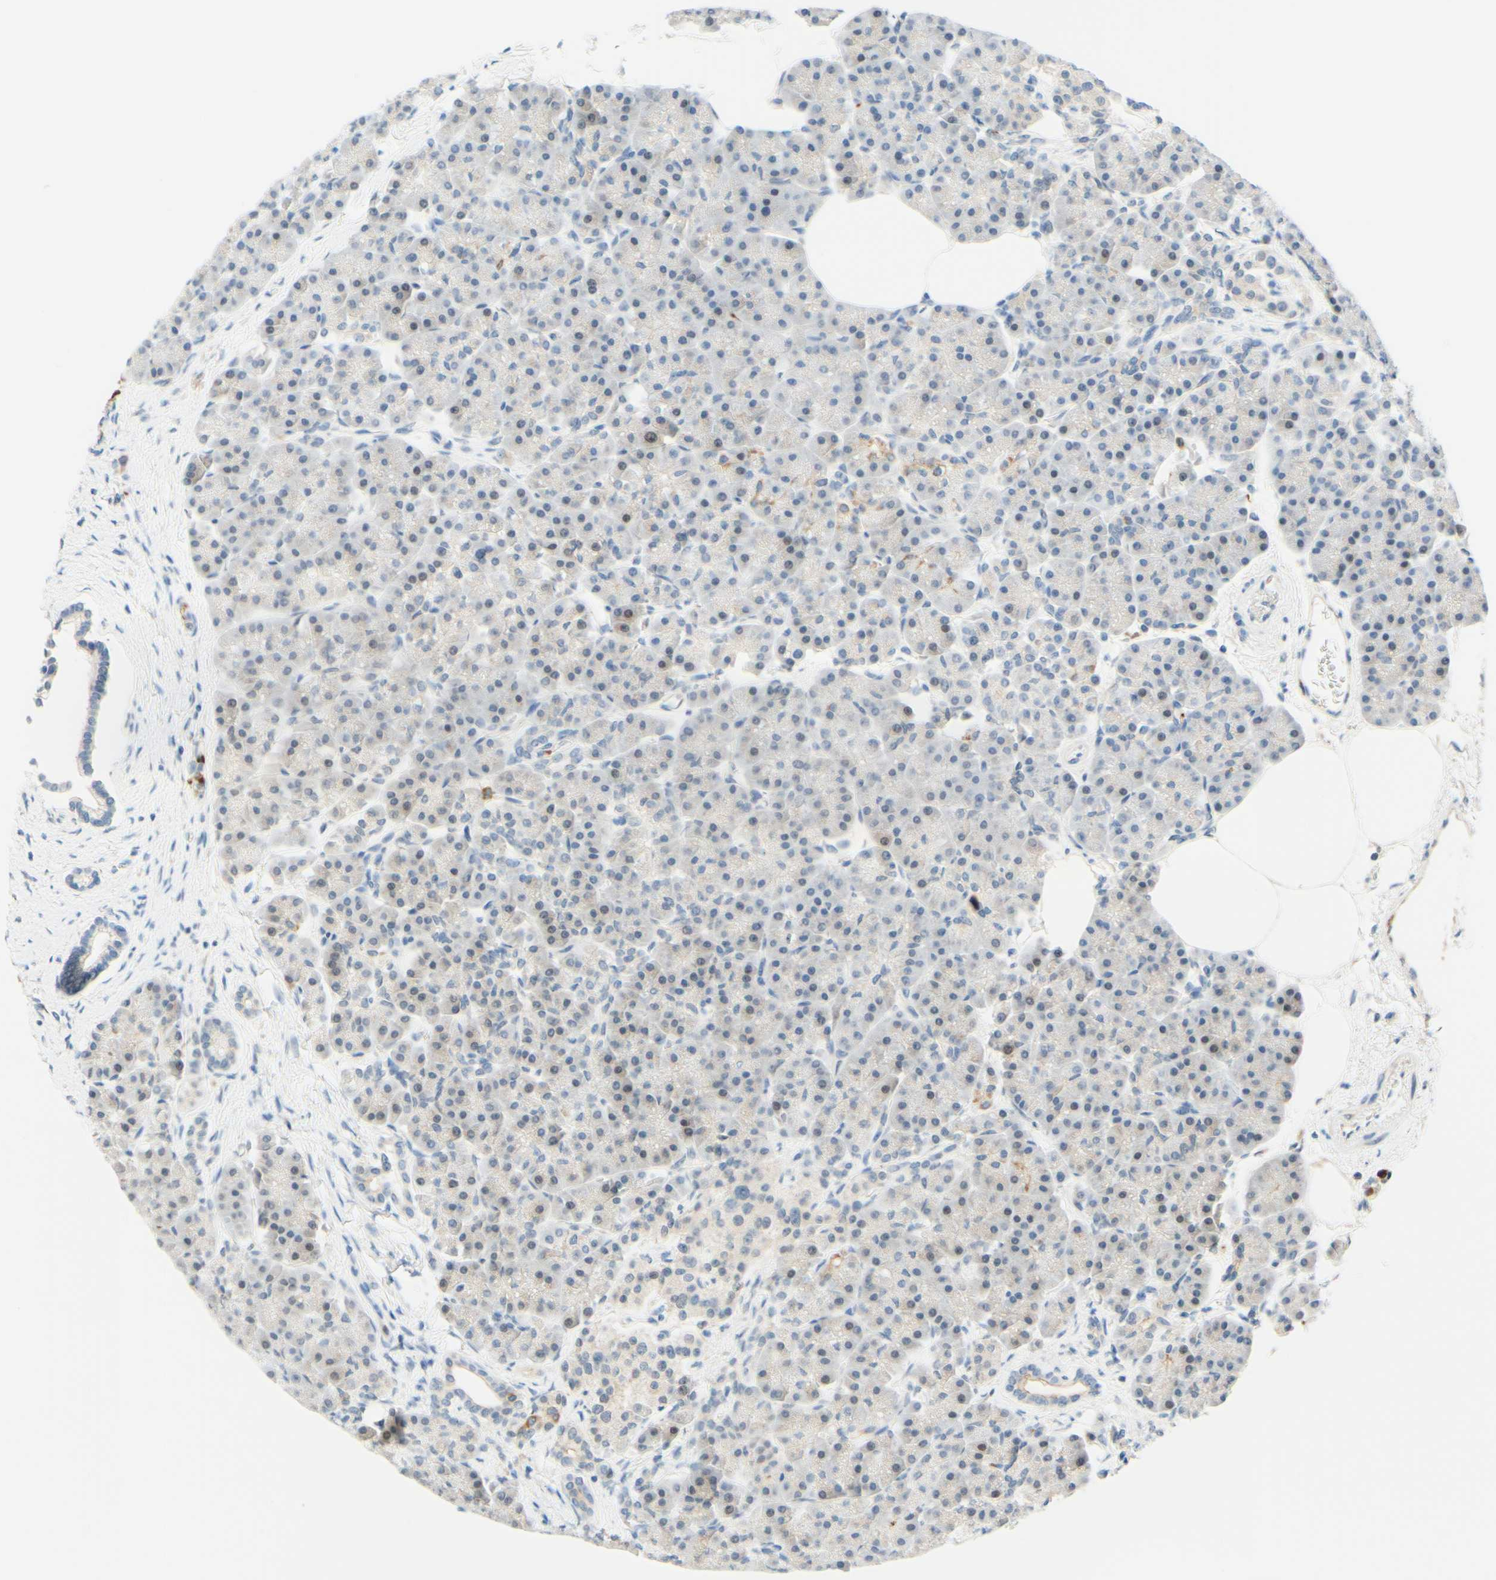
{"staining": {"intensity": "moderate", "quantity": "<25%", "location": "cytoplasmic/membranous"}, "tissue": "pancreas", "cell_type": "Exocrine glandular cells", "image_type": "normal", "snomed": [{"axis": "morphology", "description": "Normal tissue, NOS"}, {"axis": "topography", "description": "Pancreas"}], "caption": "IHC of unremarkable pancreas reveals low levels of moderate cytoplasmic/membranous positivity in approximately <25% of exocrine glandular cells.", "gene": "TREM2", "patient": {"sex": "female", "age": 70}}